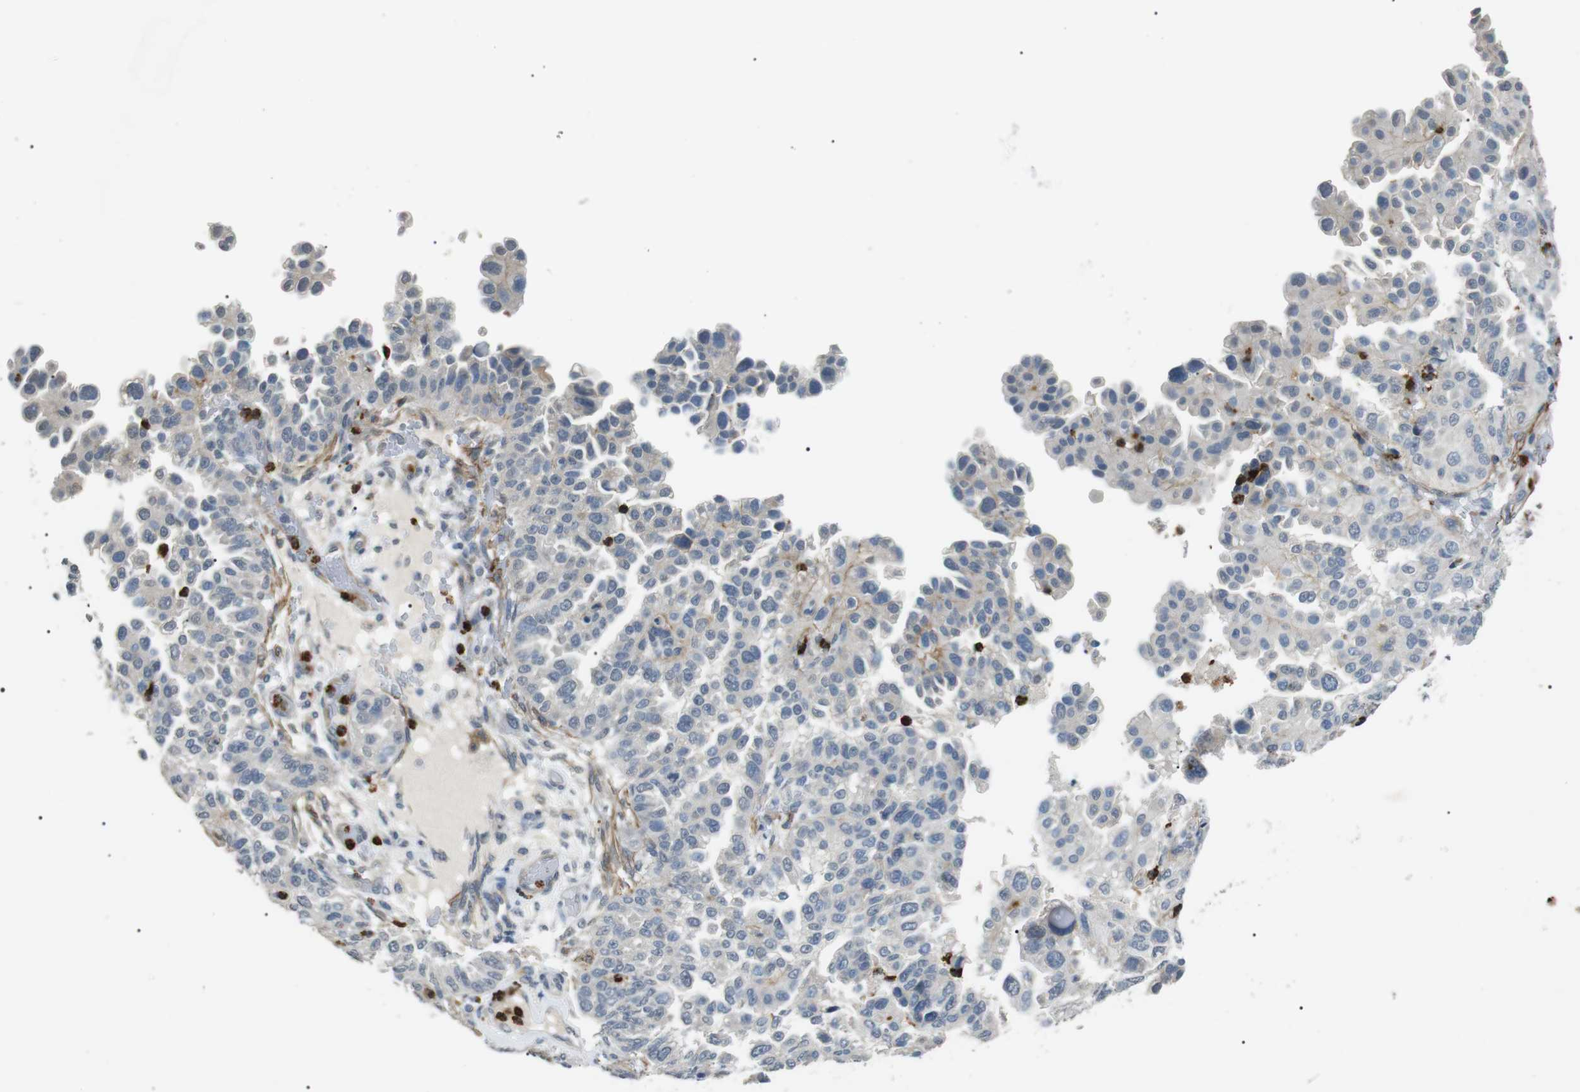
{"staining": {"intensity": "negative", "quantity": "none", "location": "none"}, "tissue": "endometrial cancer", "cell_type": "Tumor cells", "image_type": "cancer", "snomed": [{"axis": "morphology", "description": "Adenocarcinoma, NOS"}, {"axis": "topography", "description": "Endometrium"}], "caption": "The immunohistochemistry micrograph has no significant staining in tumor cells of adenocarcinoma (endometrial) tissue.", "gene": "GZMM", "patient": {"sex": "female", "age": 85}}